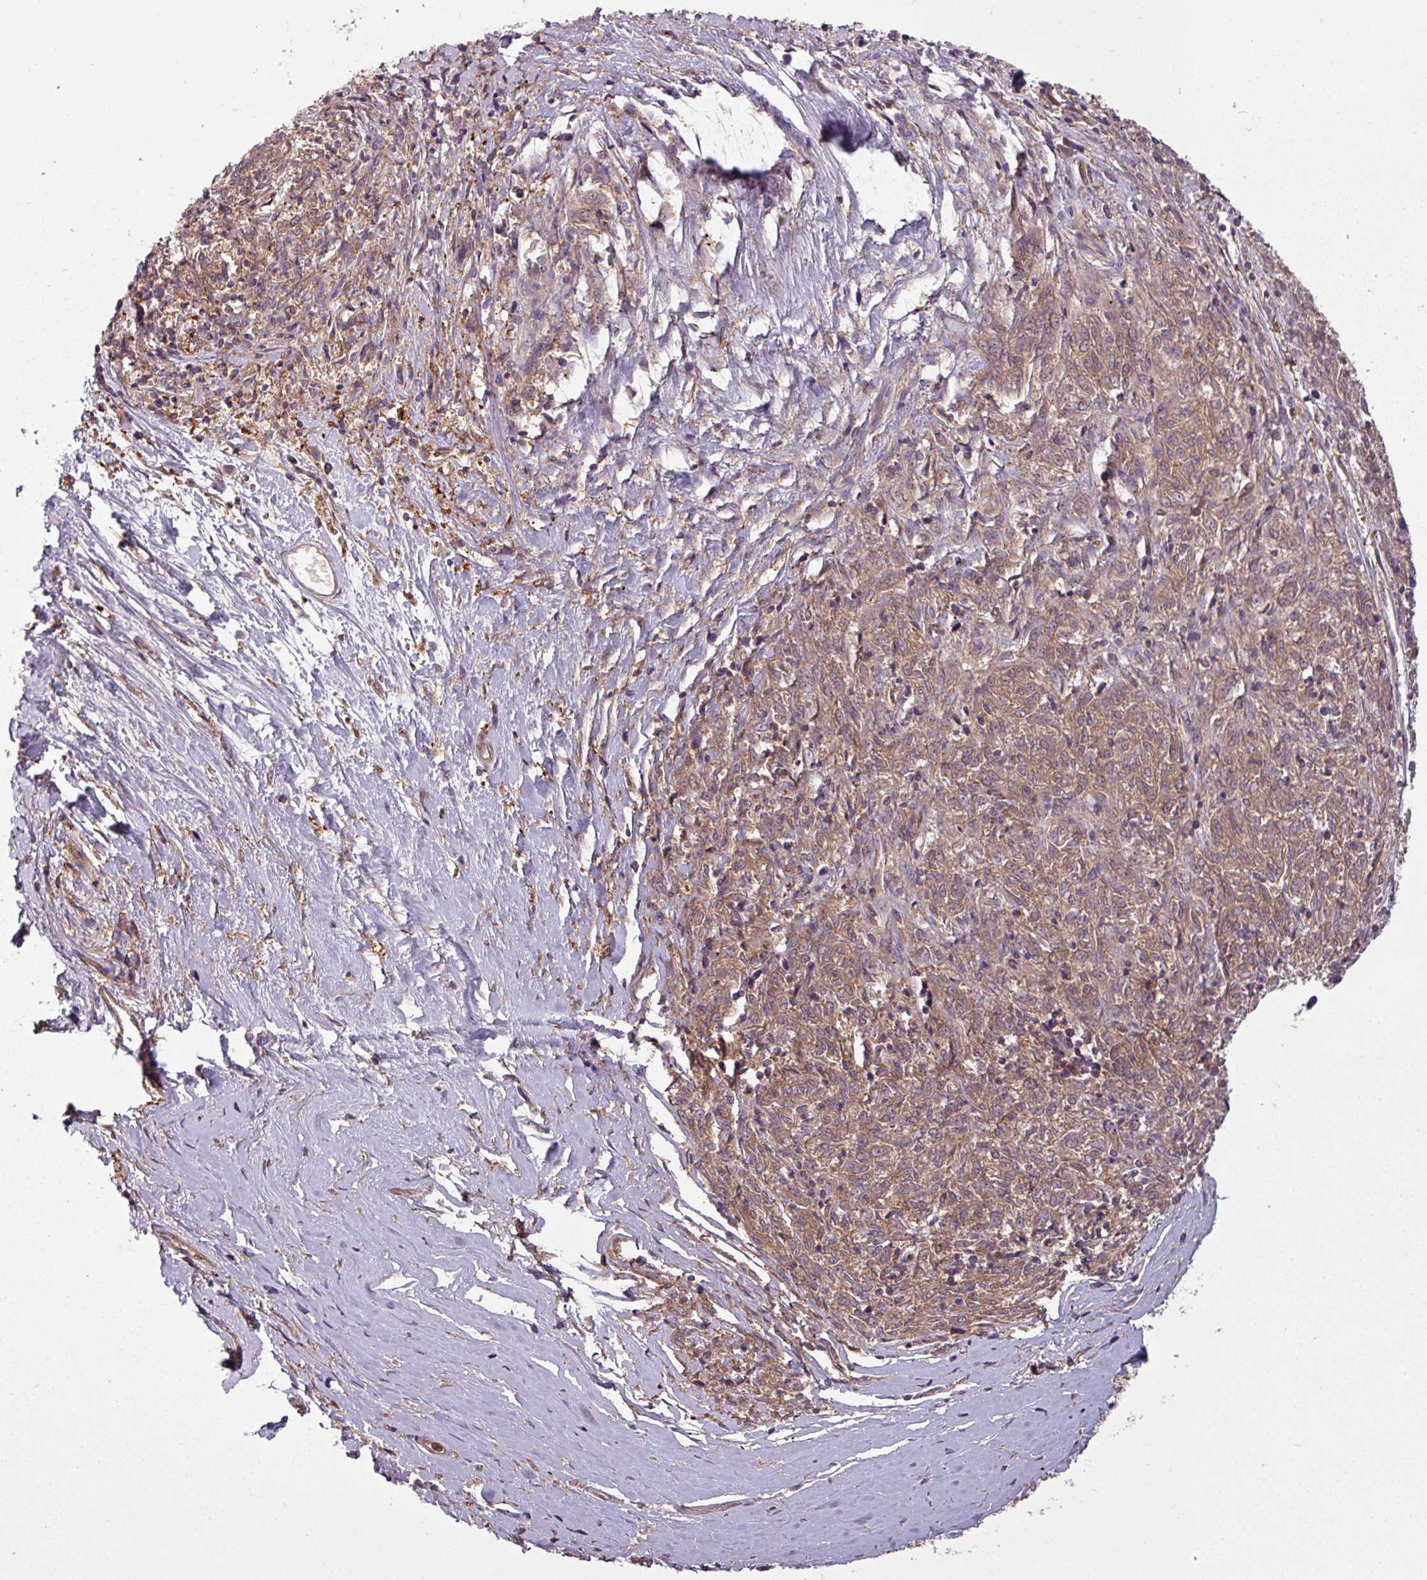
{"staining": {"intensity": "moderate", "quantity": ">75%", "location": "cytoplasmic/membranous"}, "tissue": "melanoma", "cell_type": "Tumor cells", "image_type": "cancer", "snomed": [{"axis": "morphology", "description": "Malignant melanoma, NOS"}, {"axis": "topography", "description": "Skin"}], "caption": "High-magnification brightfield microscopy of melanoma stained with DAB (brown) and counterstained with hematoxylin (blue). tumor cells exhibit moderate cytoplasmic/membranous expression is seen in about>75% of cells.", "gene": "SH3BGRL", "patient": {"sex": "female", "age": 72}}